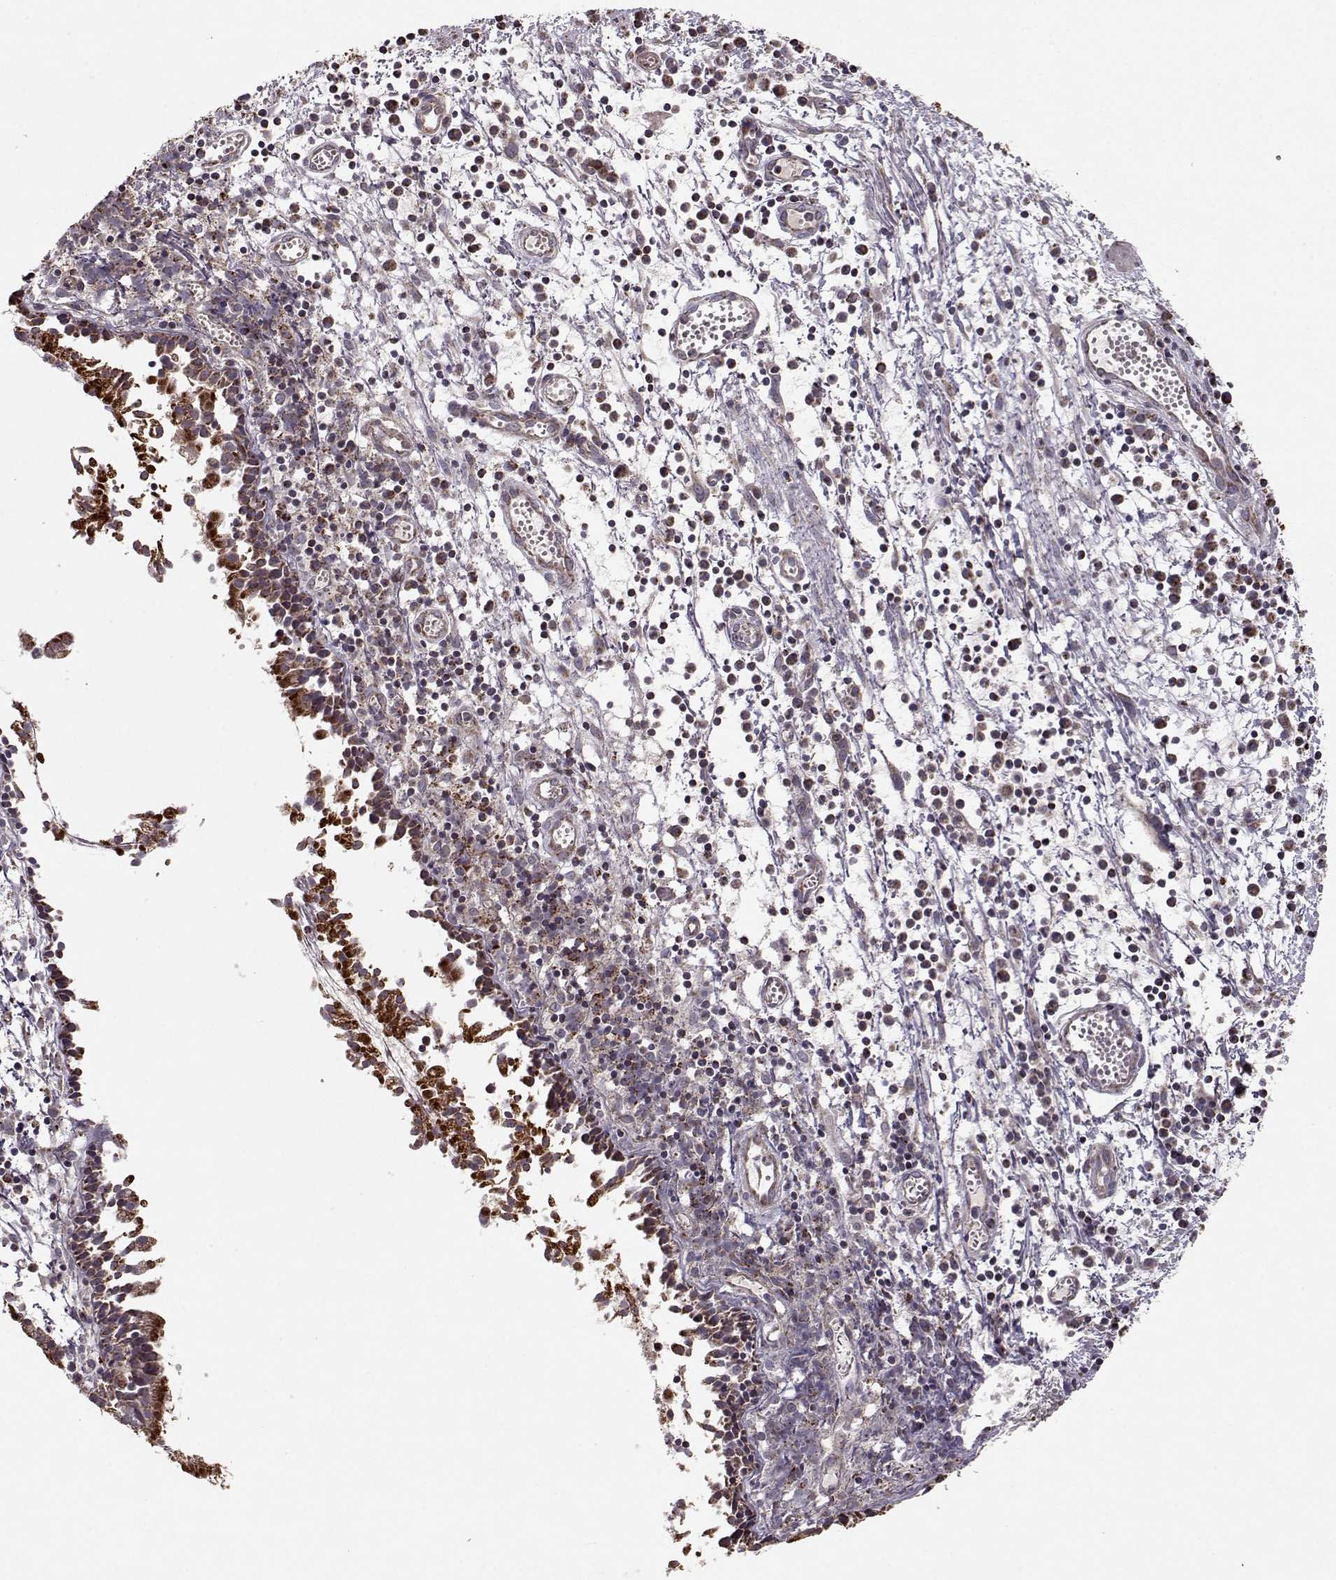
{"staining": {"intensity": "strong", "quantity": ">75%", "location": "cytoplasmic/membranous"}, "tissue": "nasopharynx", "cell_type": "Respiratory epithelial cells", "image_type": "normal", "snomed": [{"axis": "morphology", "description": "Normal tissue, NOS"}, {"axis": "topography", "description": "Nasopharynx"}], "caption": "Brown immunohistochemical staining in unremarkable nasopharynx displays strong cytoplasmic/membranous expression in approximately >75% of respiratory epithelial cells.", "gene": "CMTM3", "patient": {"sex": "male", "age": 9}}